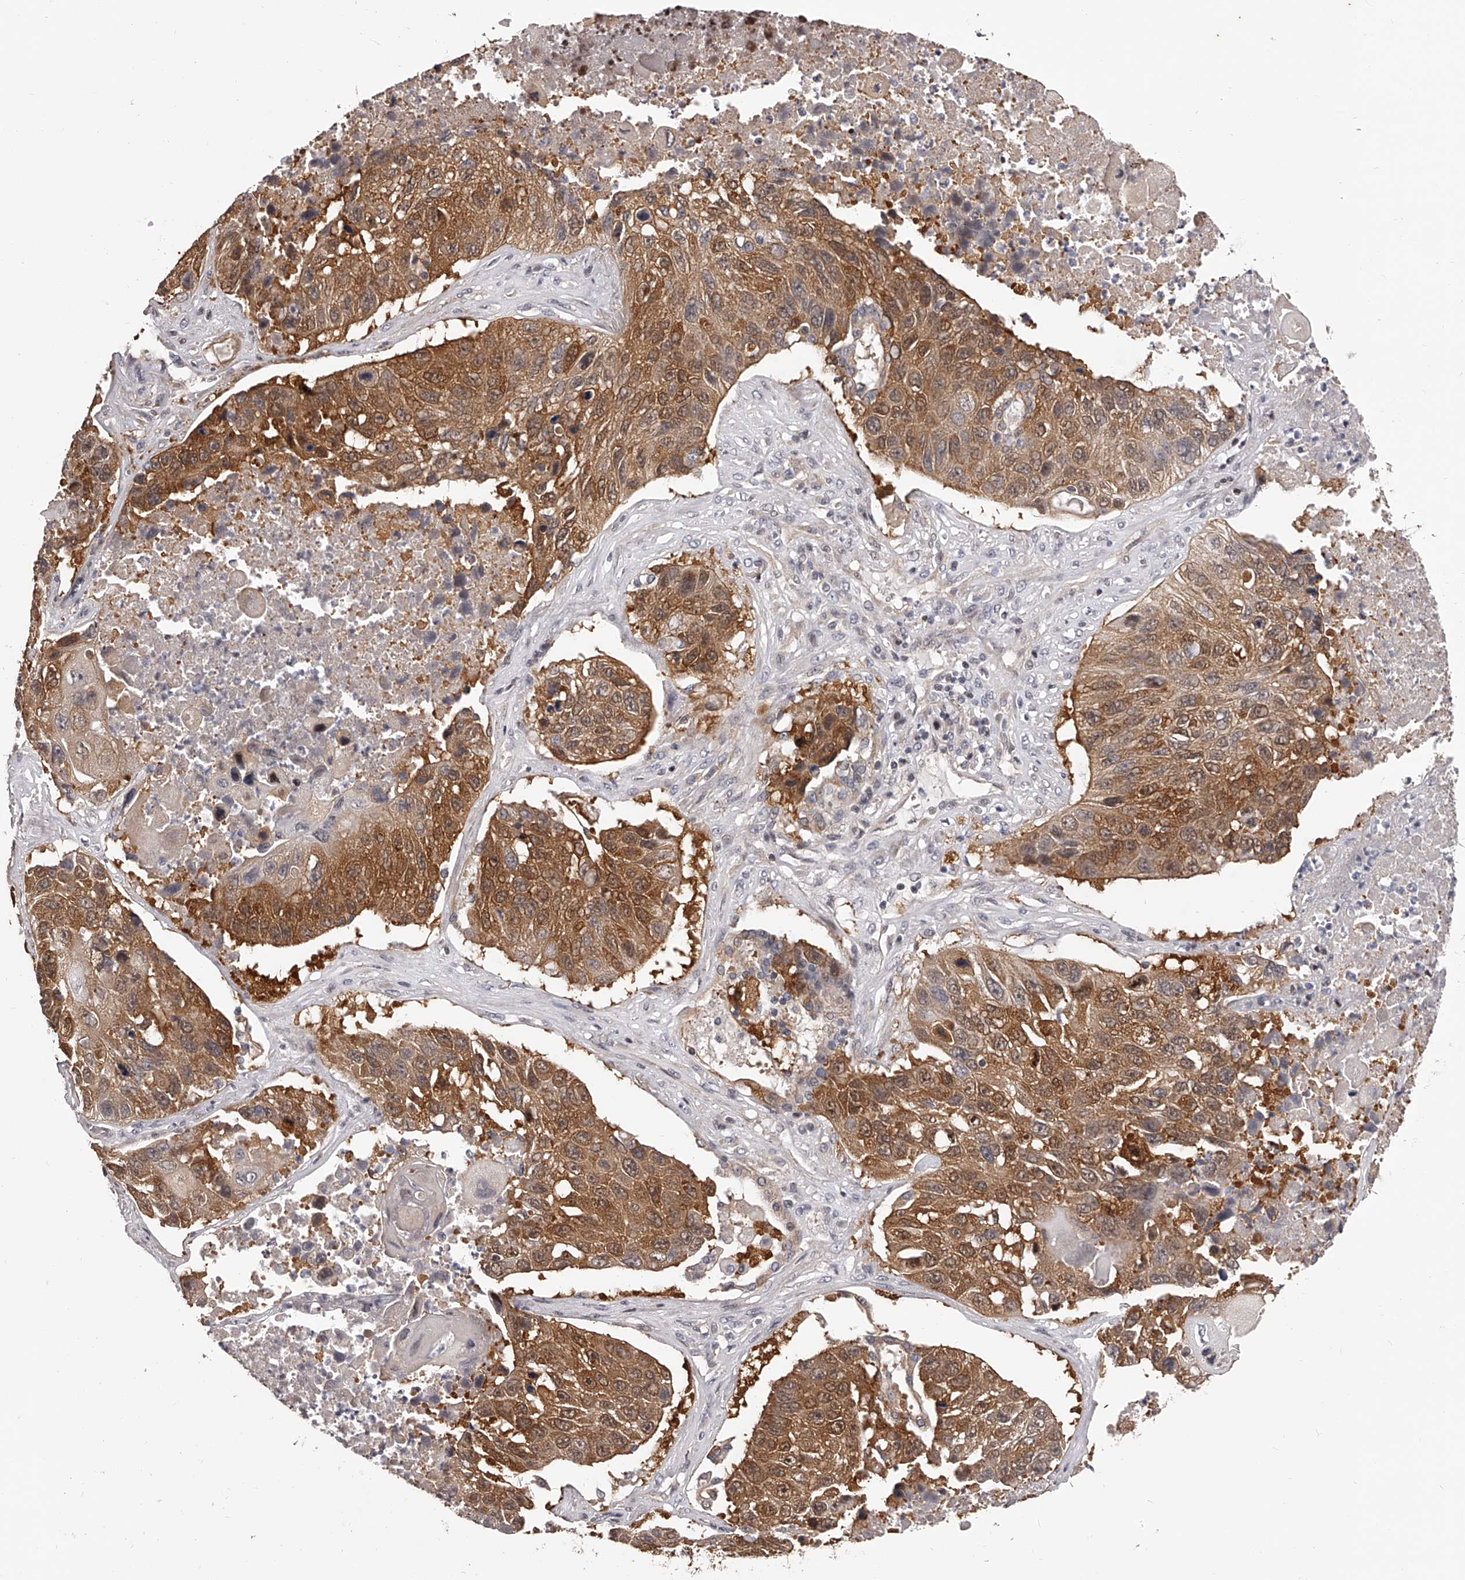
{"staining": {"intensity": "moderate", "quantity": ">75%", "location": "cytoplasmic/membranous"}, "tissue": "lung cancer", "cell_type": "Tumor cells", "image_type": "cancer", "snomed": [{"axis": "morphology", "description": "Squamous cell carcinoma, NOS"}, {"axis": "topography", "description": "Lung"}], "caption": "Immunohistochemistry image of squamous cell carcinoma (lung) stained for a protein (brown), which shows medium levels of moderate cytoplasmic/membranous staining in about >75% of tumor cells.", "gene": "PFDN2", "patient": {"sex": "male", "age": 61}}